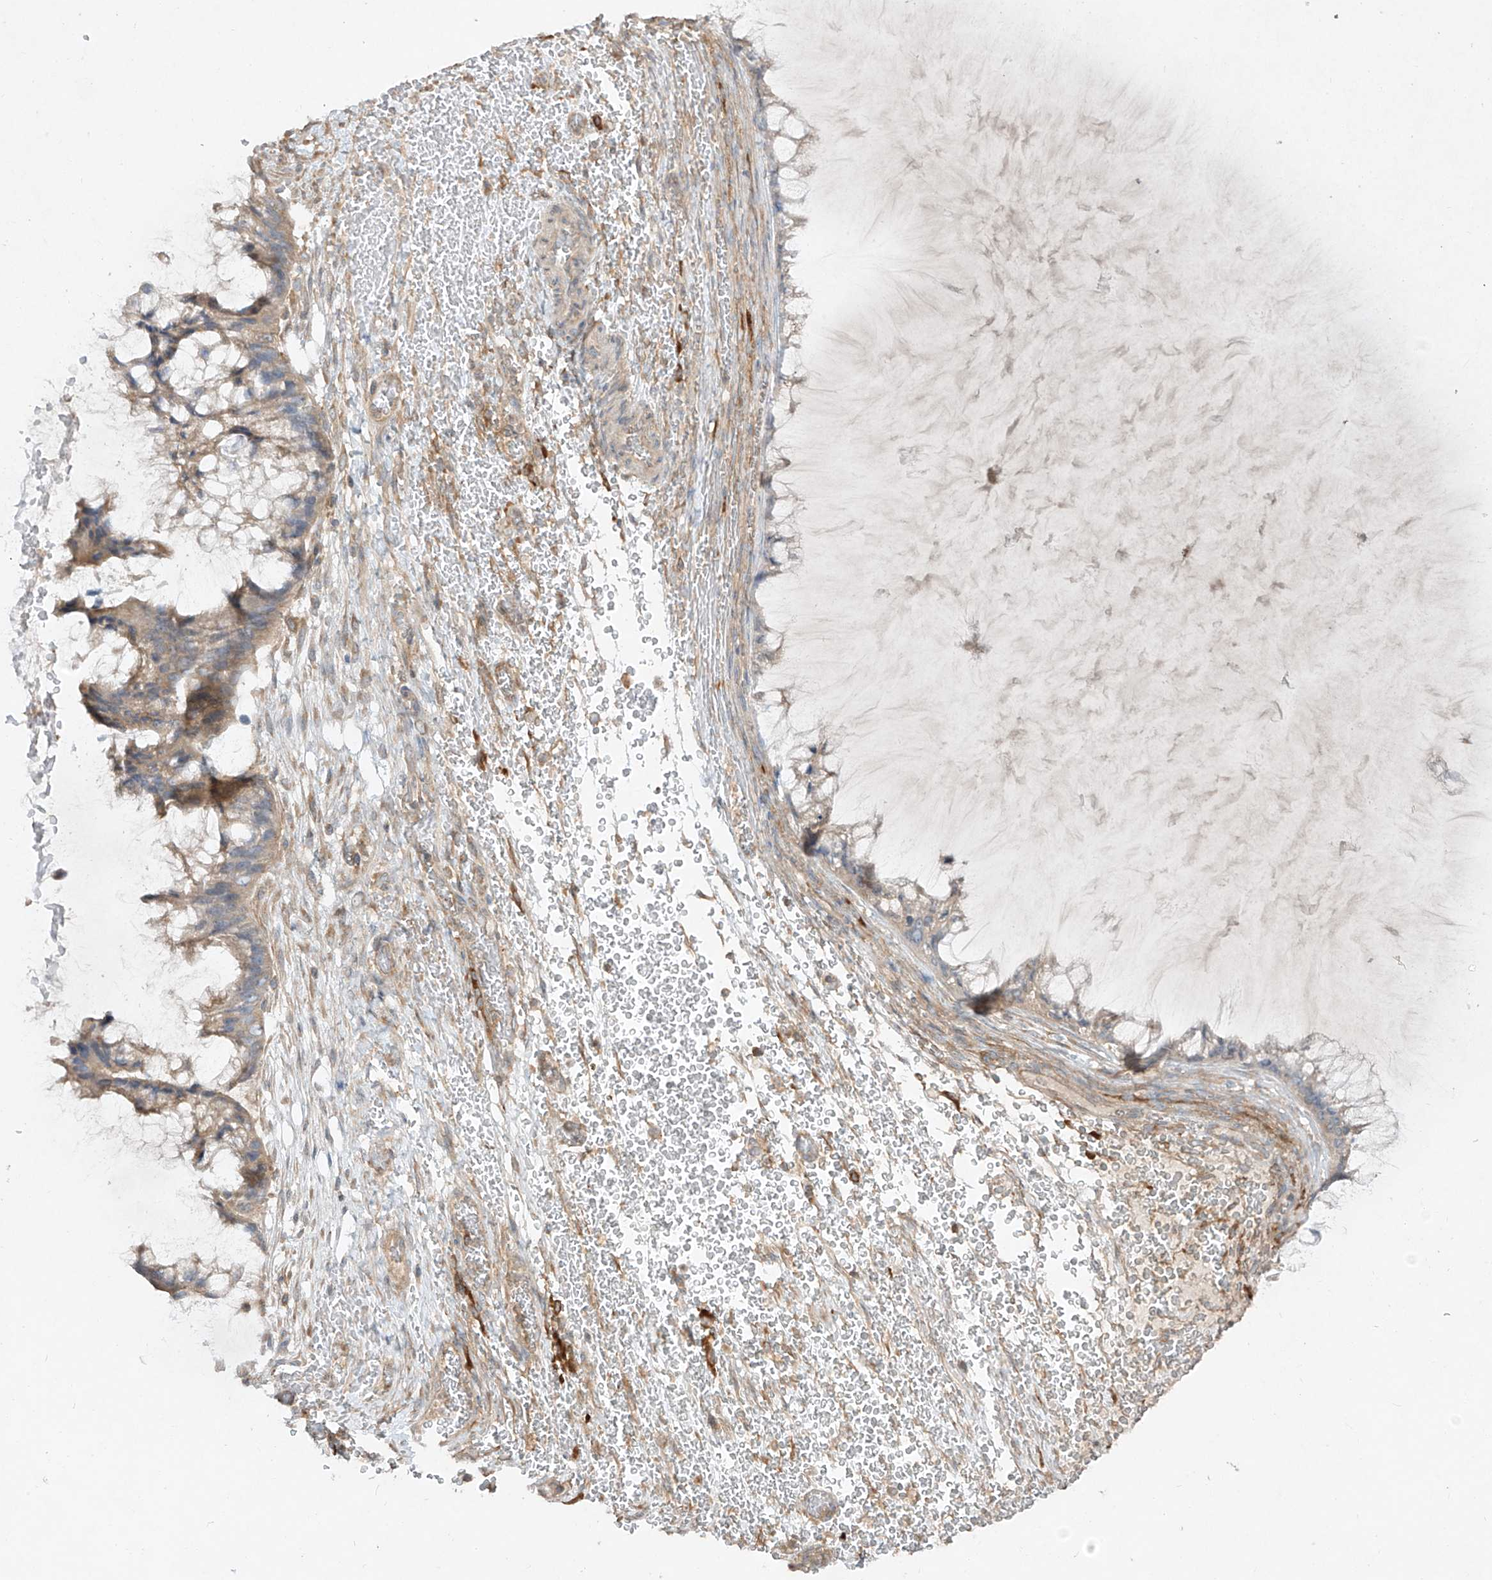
{"staining": {"intensity": "strong", "quantity": "<25%", "location": "cytoplasmic/membranous"}, "tissue": "ovarian cancer", "cell_type": "Tumor cells", "image_type": "cancer", "snomed": [{"axis": "morphology", "description": "Cystadenocarcinoma, mucinous, NOS"}, {"axis": "topography", "description": "Ovary"}], "caption": "DAB (3,3'-diaminobenzidine) immunohistochemical staining of ovarian mucinous cystadenocarcinoma reveals strong cytoplasmic/membranous protein staining in about <25% of tumor cells.", "gene": "LDAH", "patient": {"sex": "female", "age": 37}}